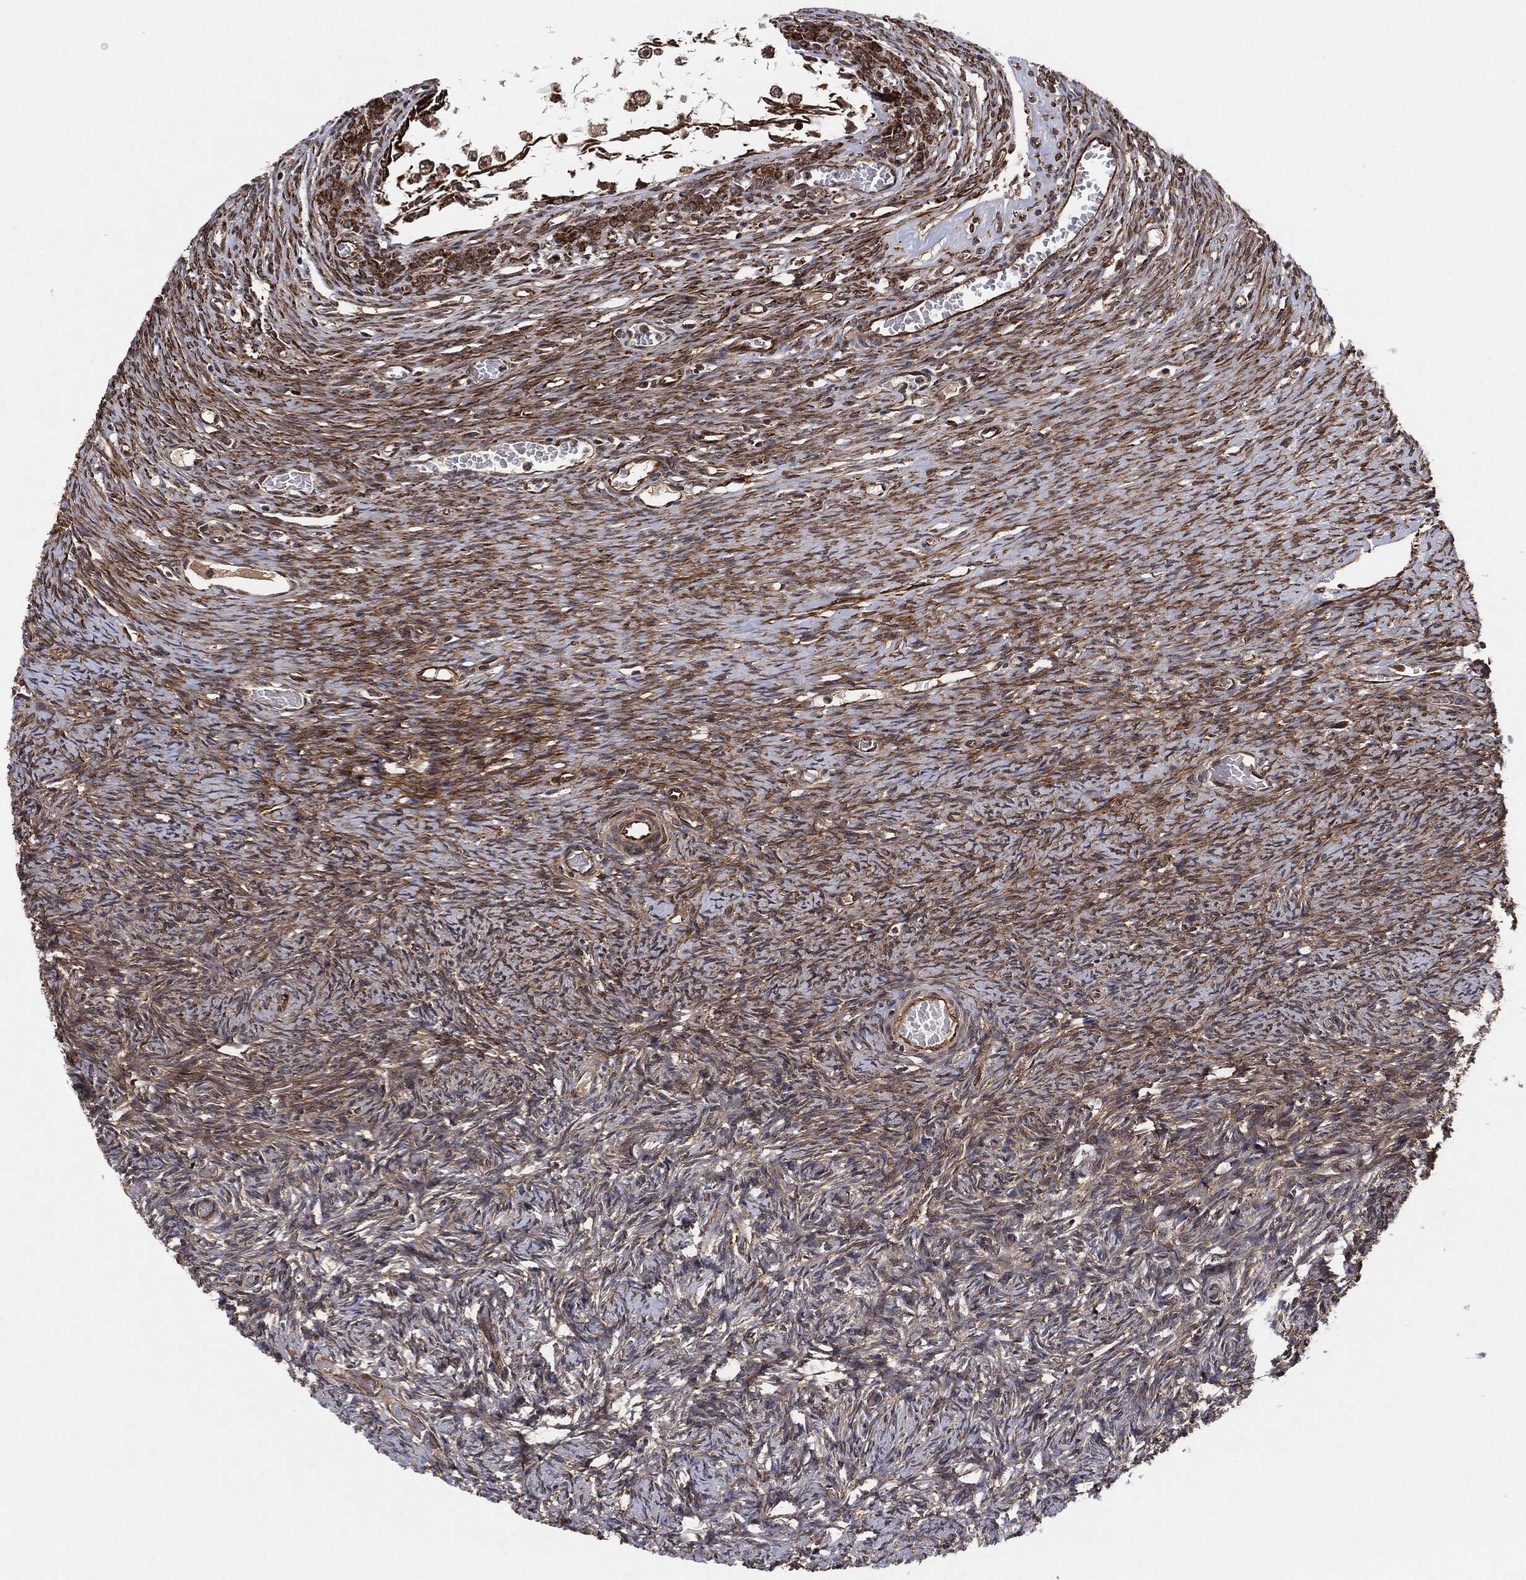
{"staining": {"intensity": "strong", "quantity": ">75%", "location": "cytoplasmic/membranous"}, "tissue": "ovary", "cell_type": "Follicle cells", "image_type": "normal", "snomed": [{"axis": "morphology", "description": "Normal tissue, NOS"}, {"axis": "topography", "description": "Ovary"}], "caption": "IHC photomicrograph of normal human ovary stained for a protein (brown), which demonstrates high levels of strong cytoplasmic/membranous staining in approximately >75% of follicle cells.", "gene": "BCAR1", "patient": {"sex": "female", "age": 39}}